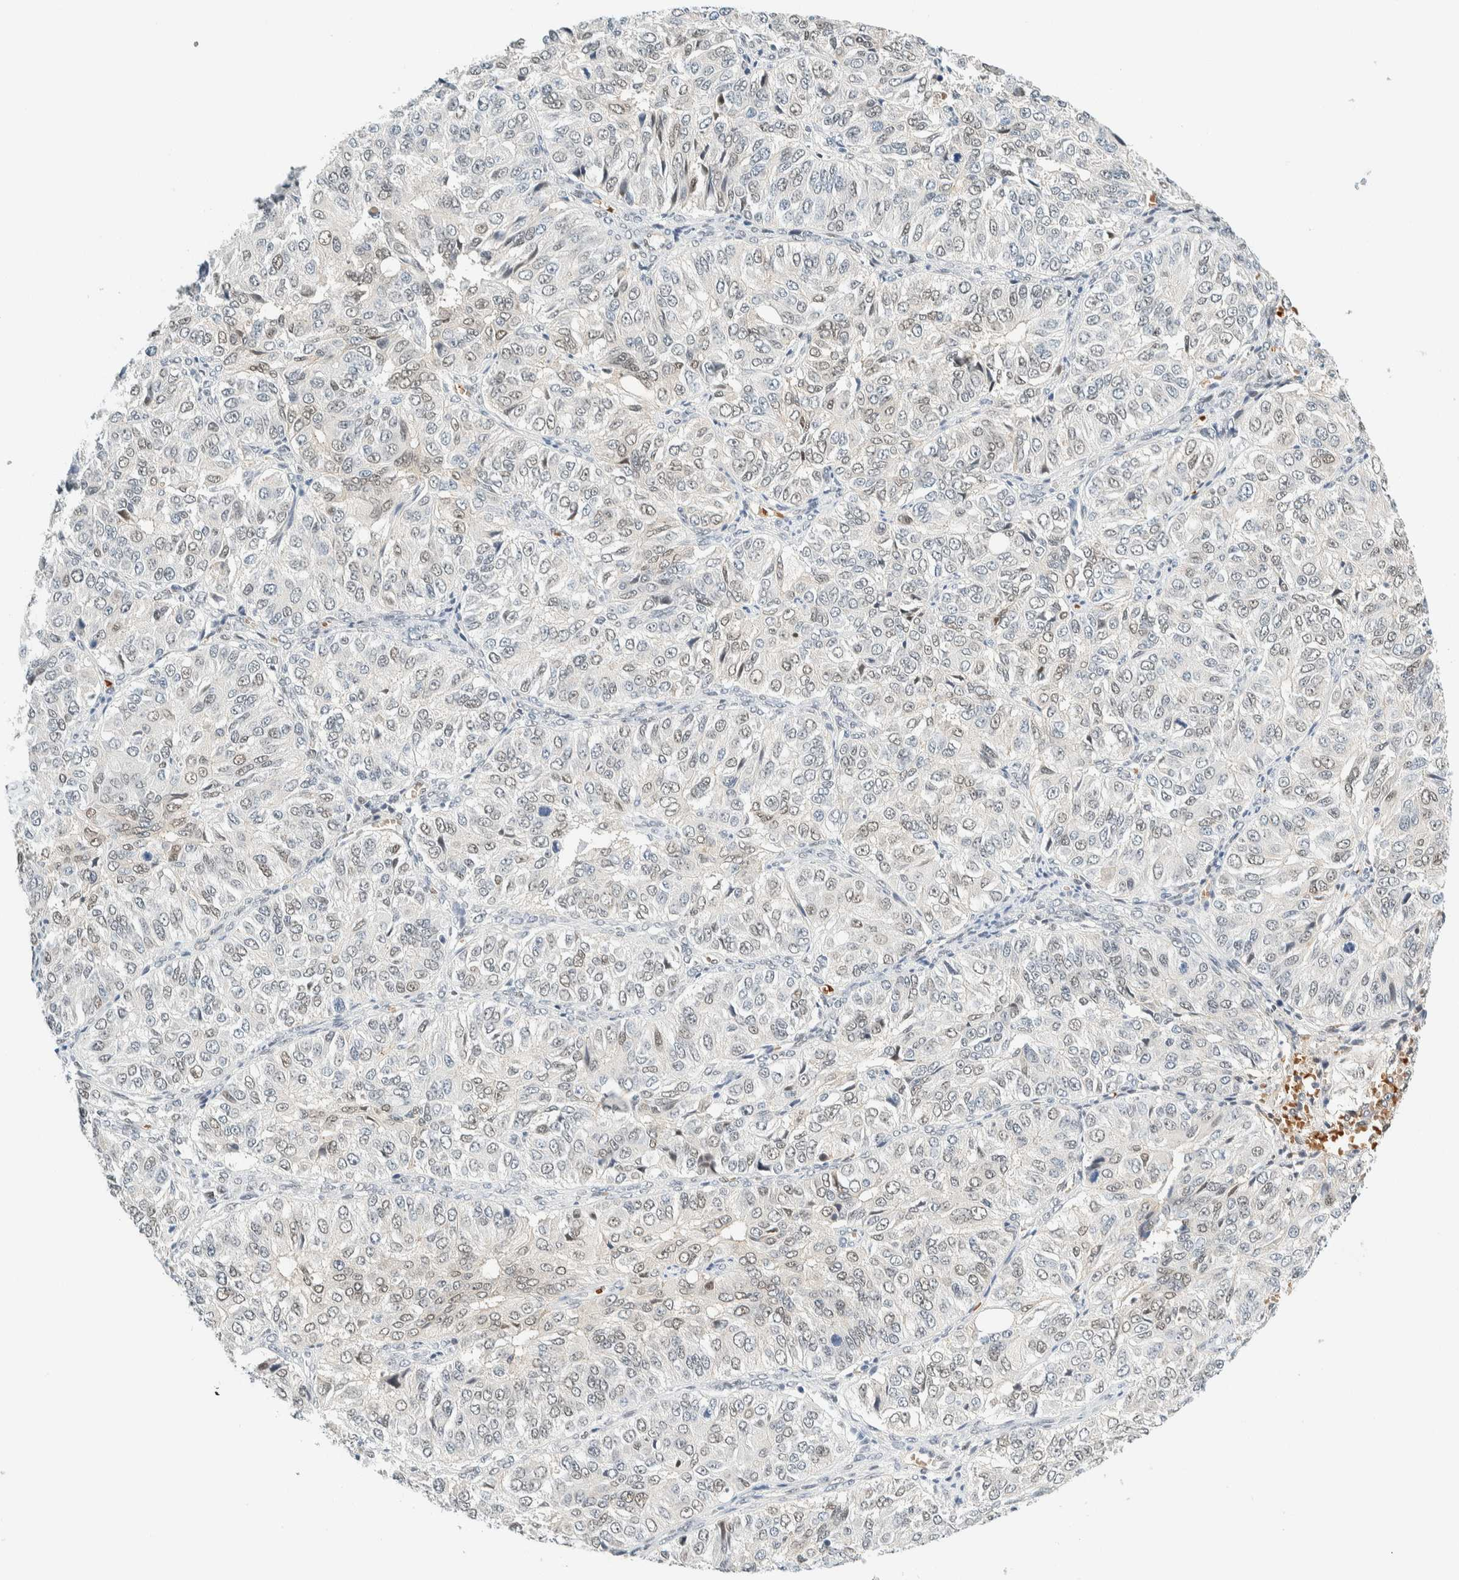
{"staining": {"intensity": "weak", "quantity": "<25%", "location": "cytoplasmic/membranous,nuclear"}, "tissue": "ovarian cancer", "cell_type": "Tumor cells", "image_type": "cancer", "snomed": [{"axis": "morphology", "description": "Carcinoma, endometroid"}, {"axis": "topography", "description": "Ovary"}], "caption": "DAB (3,3'-diaminobenzidine) immunohistochemical staining of ovarian endometroid carcinoma exhibits no significant expression in tumor cells. (Brightfield microscopy of DAB (3,3'-diaminobenzidine) immunohistochemistry (IHC) at high magnification).", "gene": "TSTD2", "patient": {"sex": "female", "age": 51}}